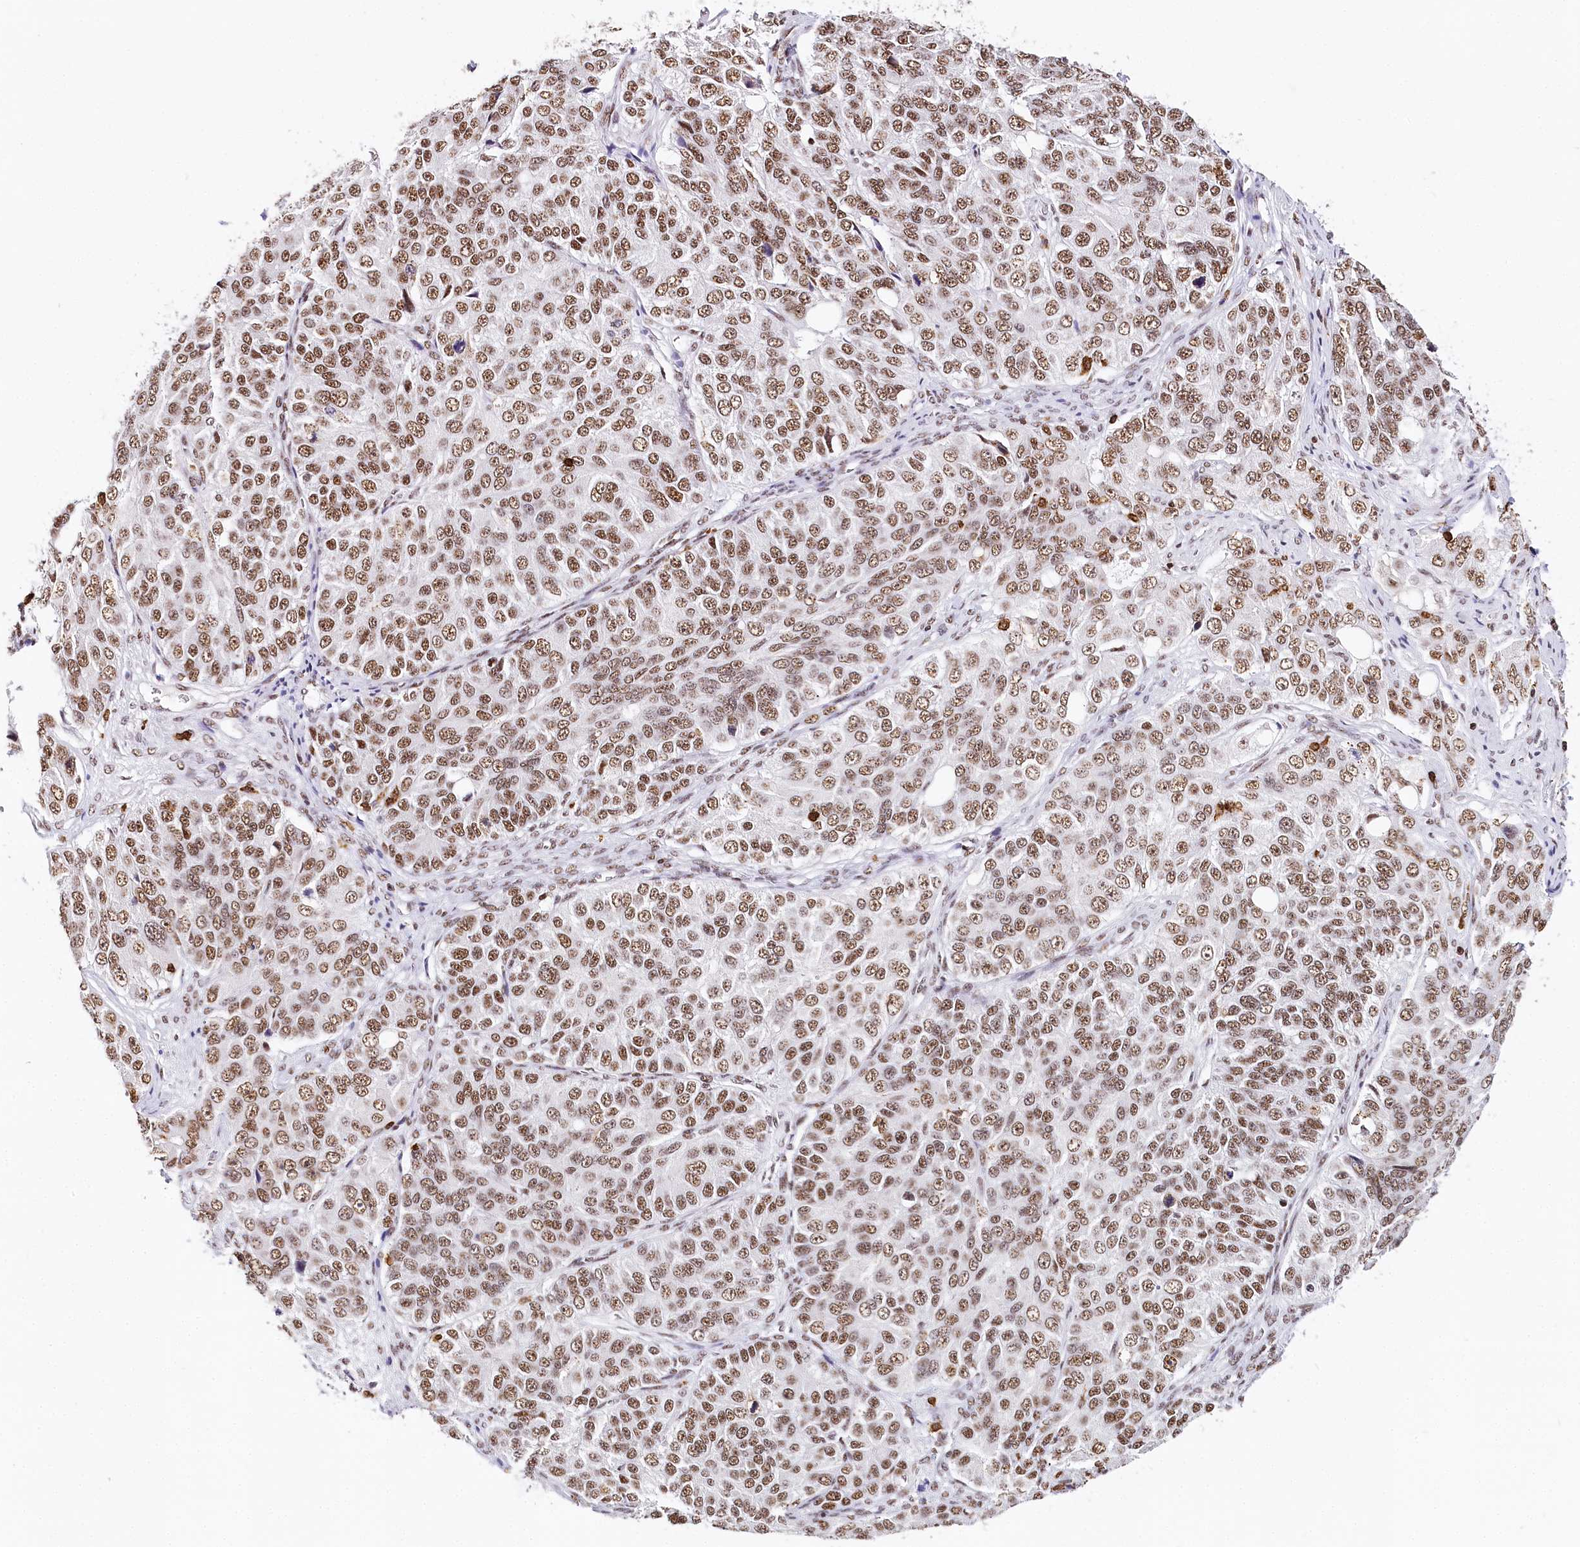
{"staining": {"intensity": "moderate", "quantity": ">75%", "location": "nuclear"}, "tissue": "ovarian cancer", "cell_type": "Tumor cells", "image_type": "cancer", "snomed": [{"axis": "morphology", "description": "Carcinoma, endometroid"}, {"axis": "topography", "description": "Ovary"}], "caption": "This is an image of immunohistochemistry (IHC) staining of endometroid carcinoma (ovarian), which shows moderate expression in the nuclear of tumor cells.", "gene": "BARD1", "patient": {"sex": "female", "age": 51}}